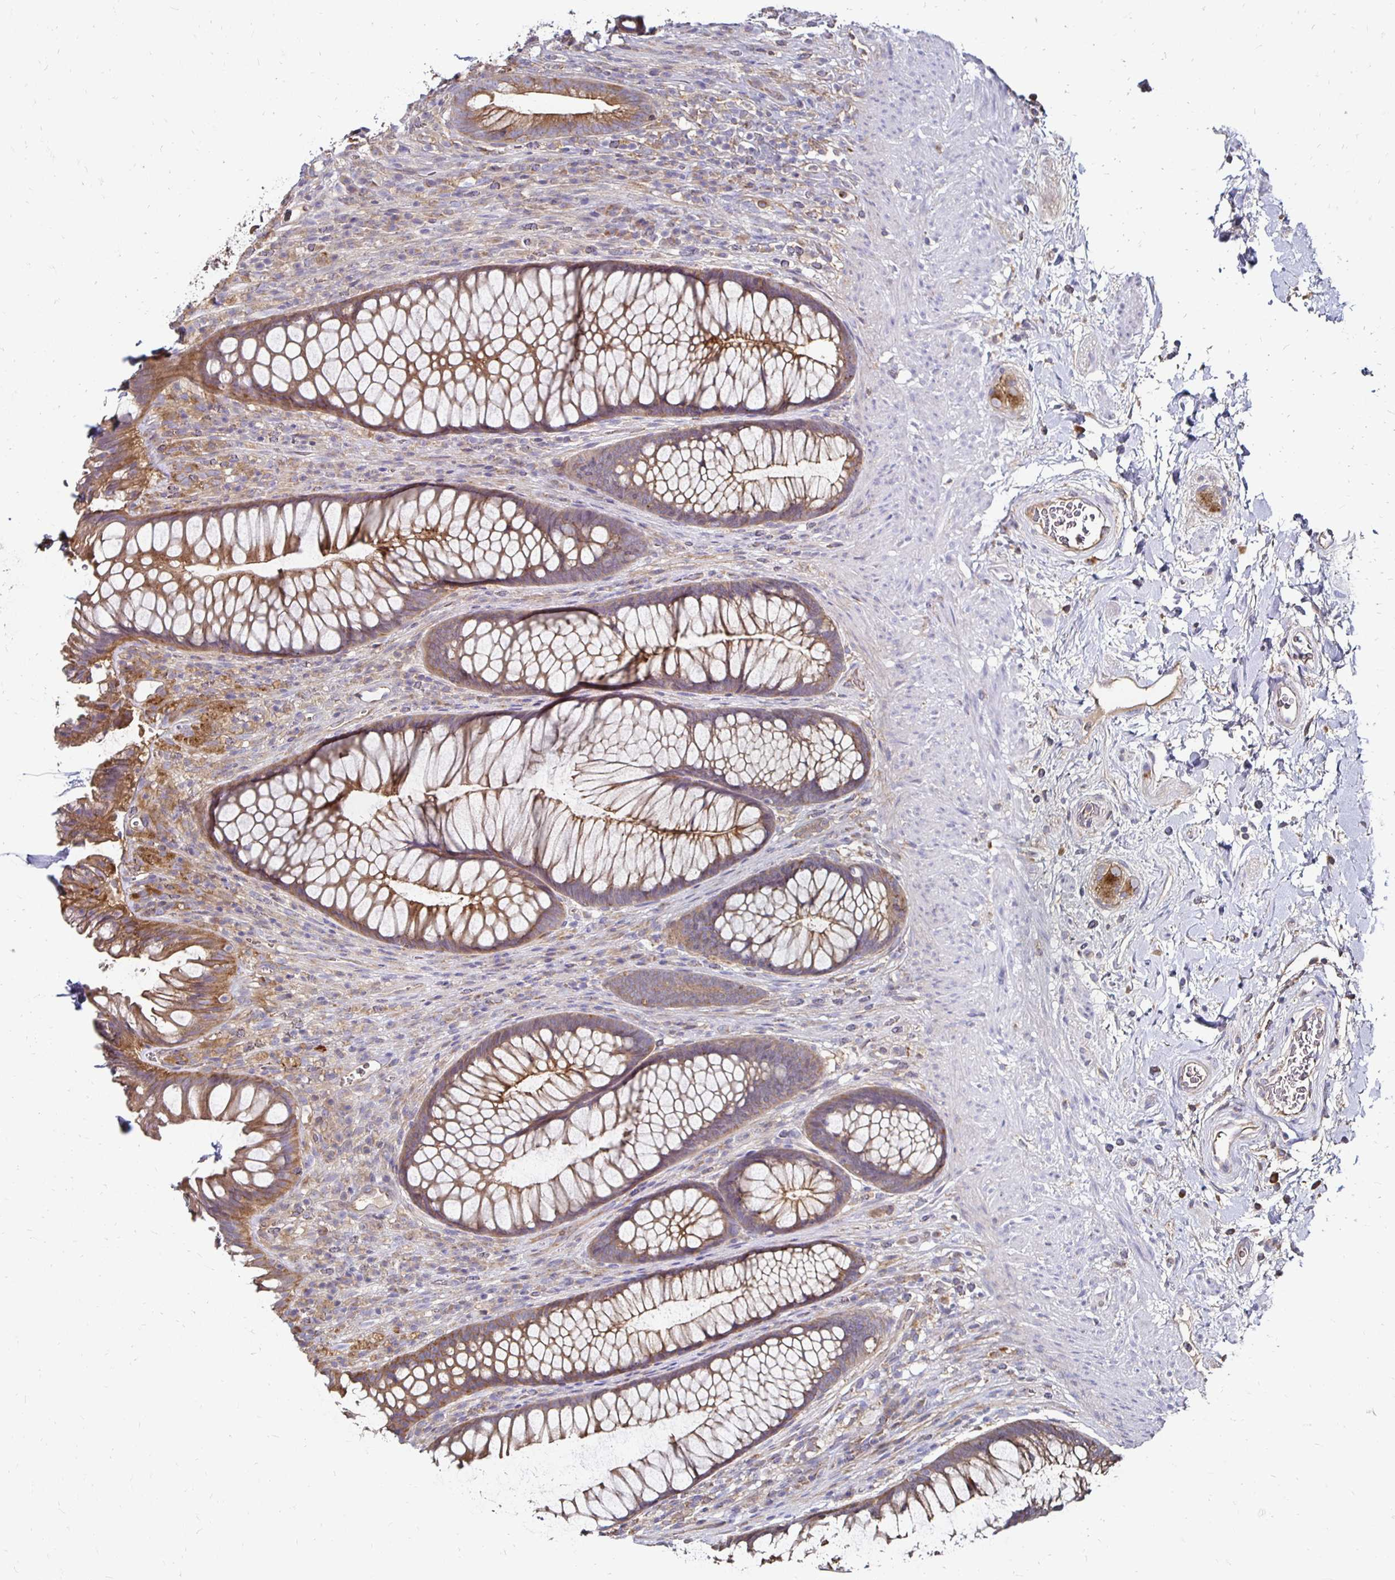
{"staining": {"intensity": "moderate", "quantity": ">75%", "location": "cytoplasmic/membranous"}, "tissue": "rectum", "cell_type": "Glandular cells", "image_type": "normal", "snomed": [{"axis": "morphology", "description": "Normal tissue, NOS"}, {"axis": "topography", "description": "Rectum"}], "caption": "The micrograph exhibits immunohistochemical staining of benign rectum. There is moderate cytoplasmic/membranous staining is appreciated in approximately >75% of glandular cells.", "gene": "NCSTN", "patient": {"sex": "male", "age": 53}}